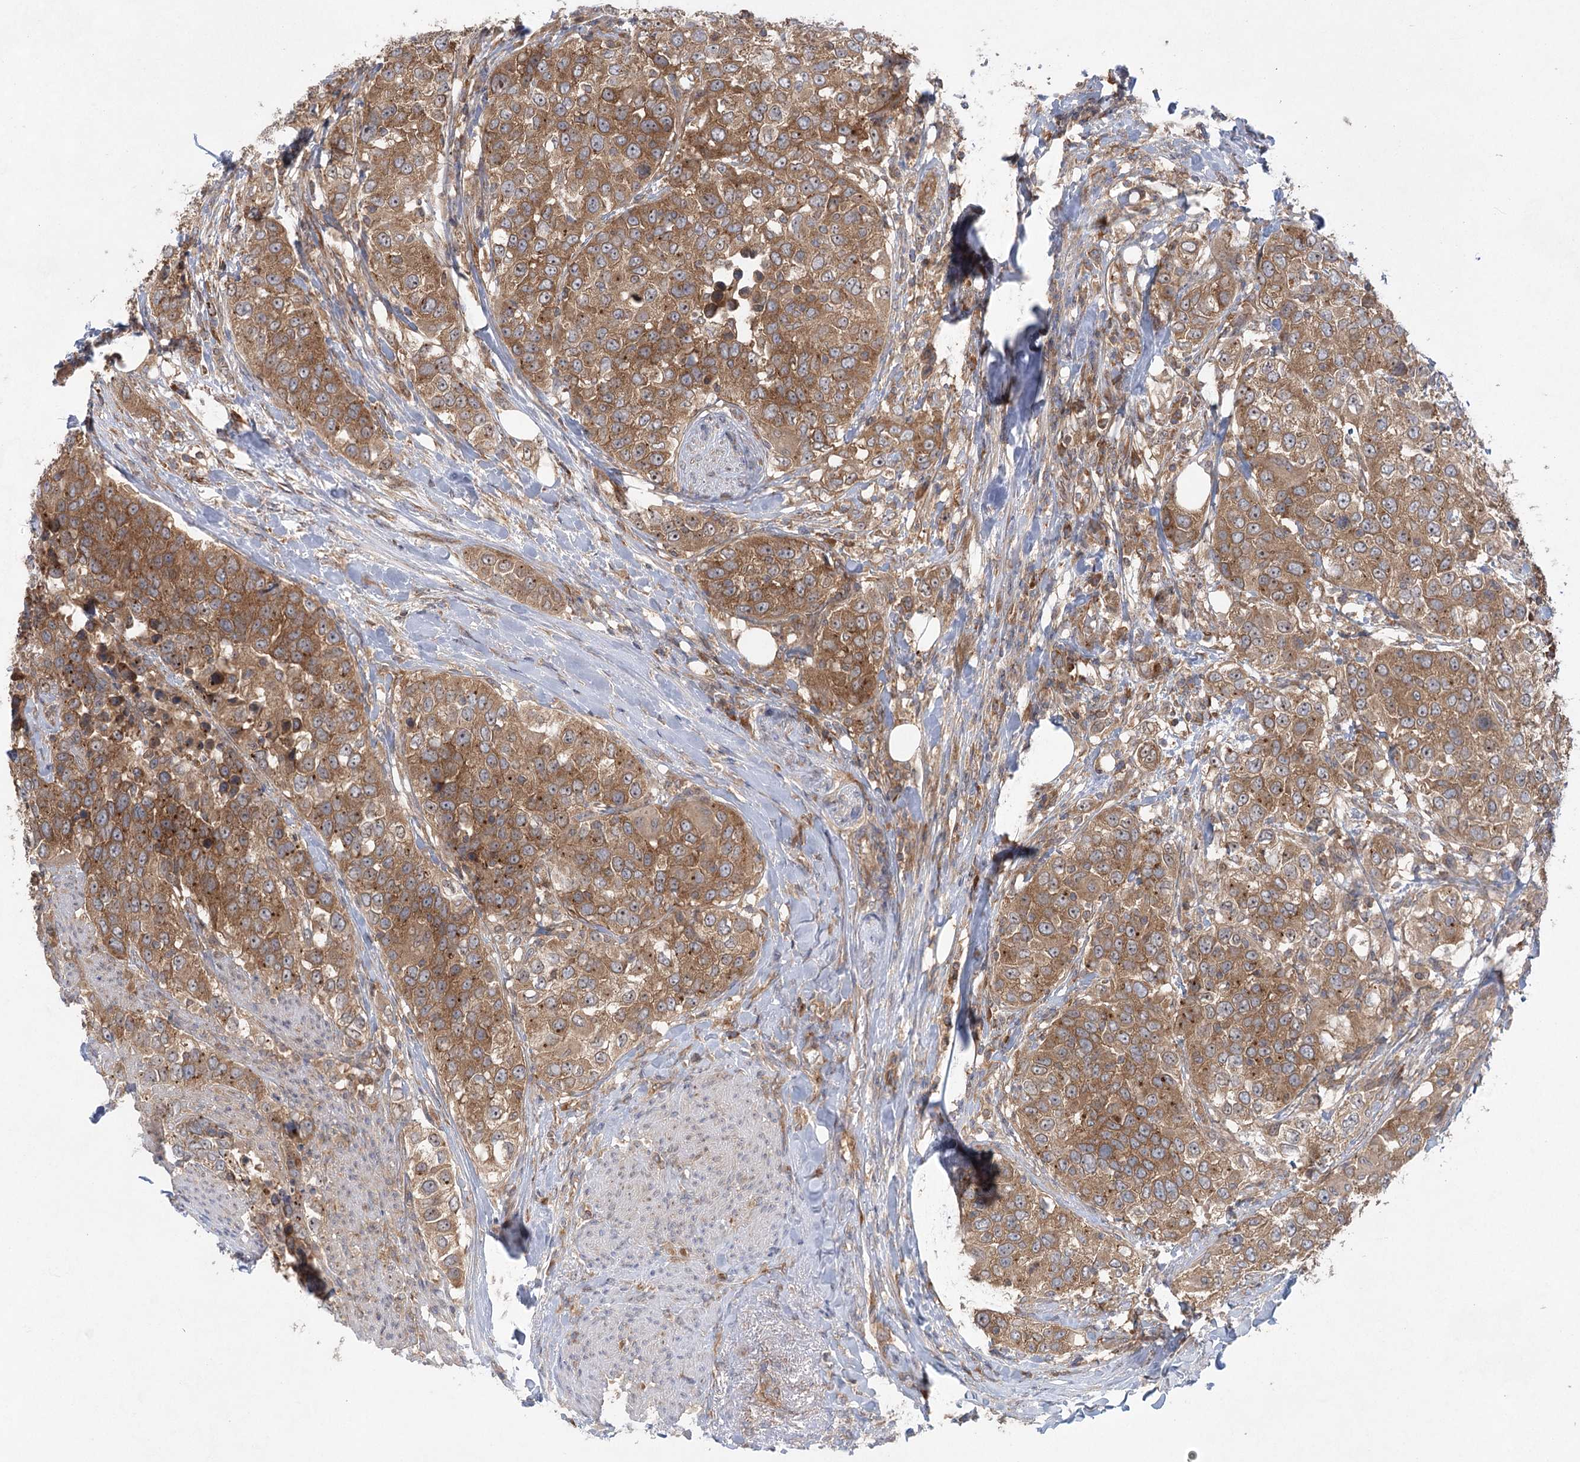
{"staining": {"intensity": "moderate", "quantity": ">75%", "location": "cytoplasmic/membranous"}, "tissue": "urothelial cancer", "cell_type": "Tumor cells", "image_type": "cancer", "snomed": [{"axis": "morphology", "description": "Urothelial carcinoma, High grade"}, {"axis": "topography", "description": "Urinary bladder"}], "caption": "A histopathology image of human urothelial carcinoma (high-grade) stained for a protein demonstrates moderate cytoplasmic/membranous brown staining in tumor cells. The protein of interest is shown in brown color, while the nuclei are stained blue.", "gene": "EIF3A", "patient": {"sex": "female", "age": 80}}